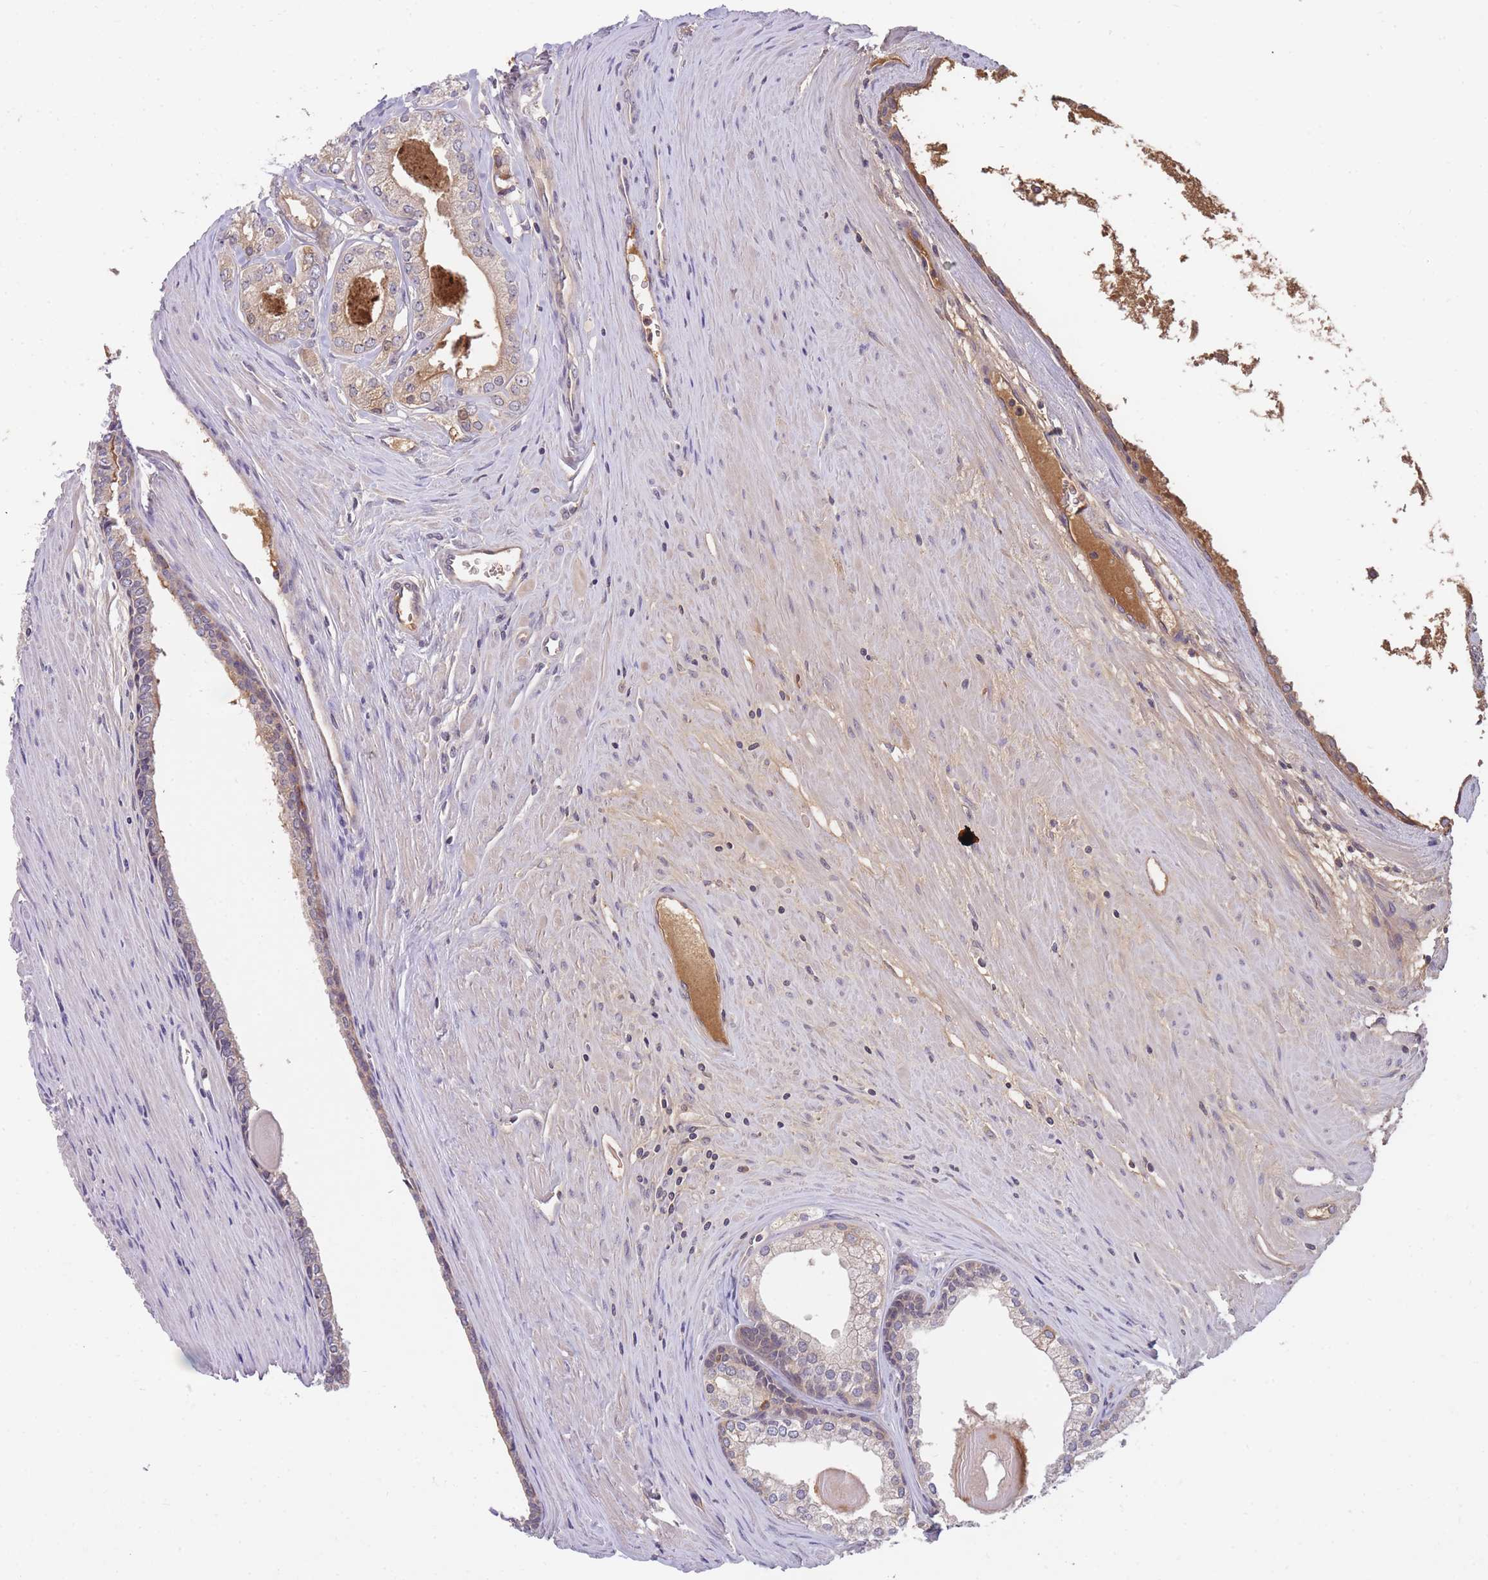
{"staining": {"intensity": "negative", "quantity": "none", "location": "none"}, "tissue": "prostate cancer", "cell_type": "Tumor cells", "image_type": "cancer", "snomed": [{"axis": "morphology", "description": "Adenocarcinoma, High grade"}, {"axis": "topography", "description": "Prostate"}], "caption": "High magnification brightfield microscopy of adenocarcinoma (high-grade) (prostate) stained with DAB (brown) and counterstained with hematoxylin (blue): tumor cells show no significant positivity.", "gene": "RALGDS", "patient": {"sex": "male", "age": 68}}